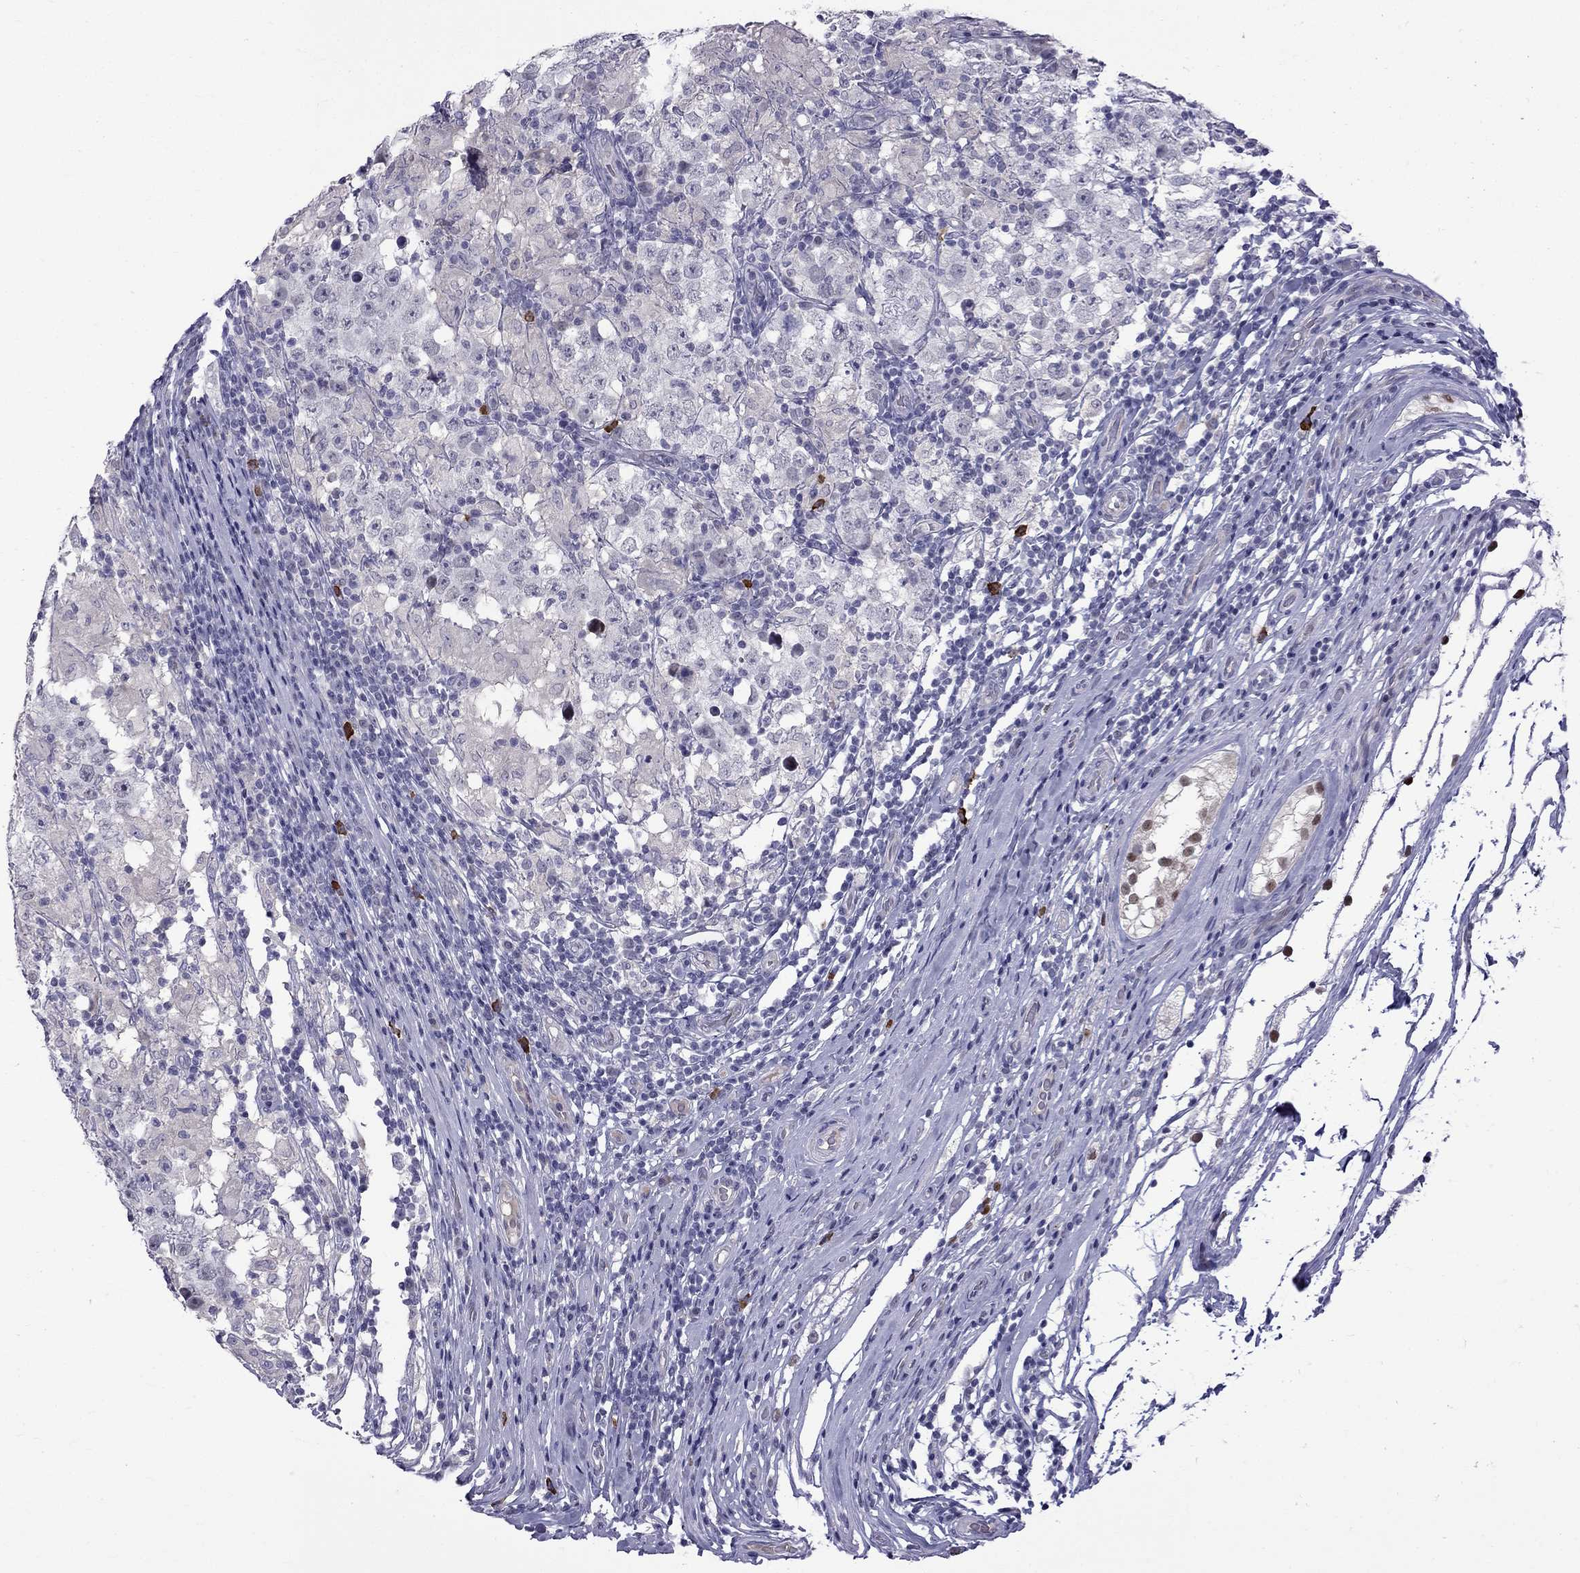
{"staining": {"intensity": "negative", "quantity": "none", "location": "none"}, "tissue": "testis cancer", "cell_type": "Tumor cells", "image_type": "cancer", "snomed": [{"axis": "morphology", "description": "Seminoma, NOS"}, {"axis": "morphology", "description": "Carcinoma, Embryonal, NOS"}, {"axis": "topography", "description": "Testis"}], "caption": "An IHC histopathology image of testis cancer is shown. There is no staining in tumor cells of testis cancer. (Stains: DAB IHC with hematoxylin counter stain, Microscopy: brightfield microscopy at high magnification).", "gene": "RTL9", "patient": {"sex": "male", "age": 41}}